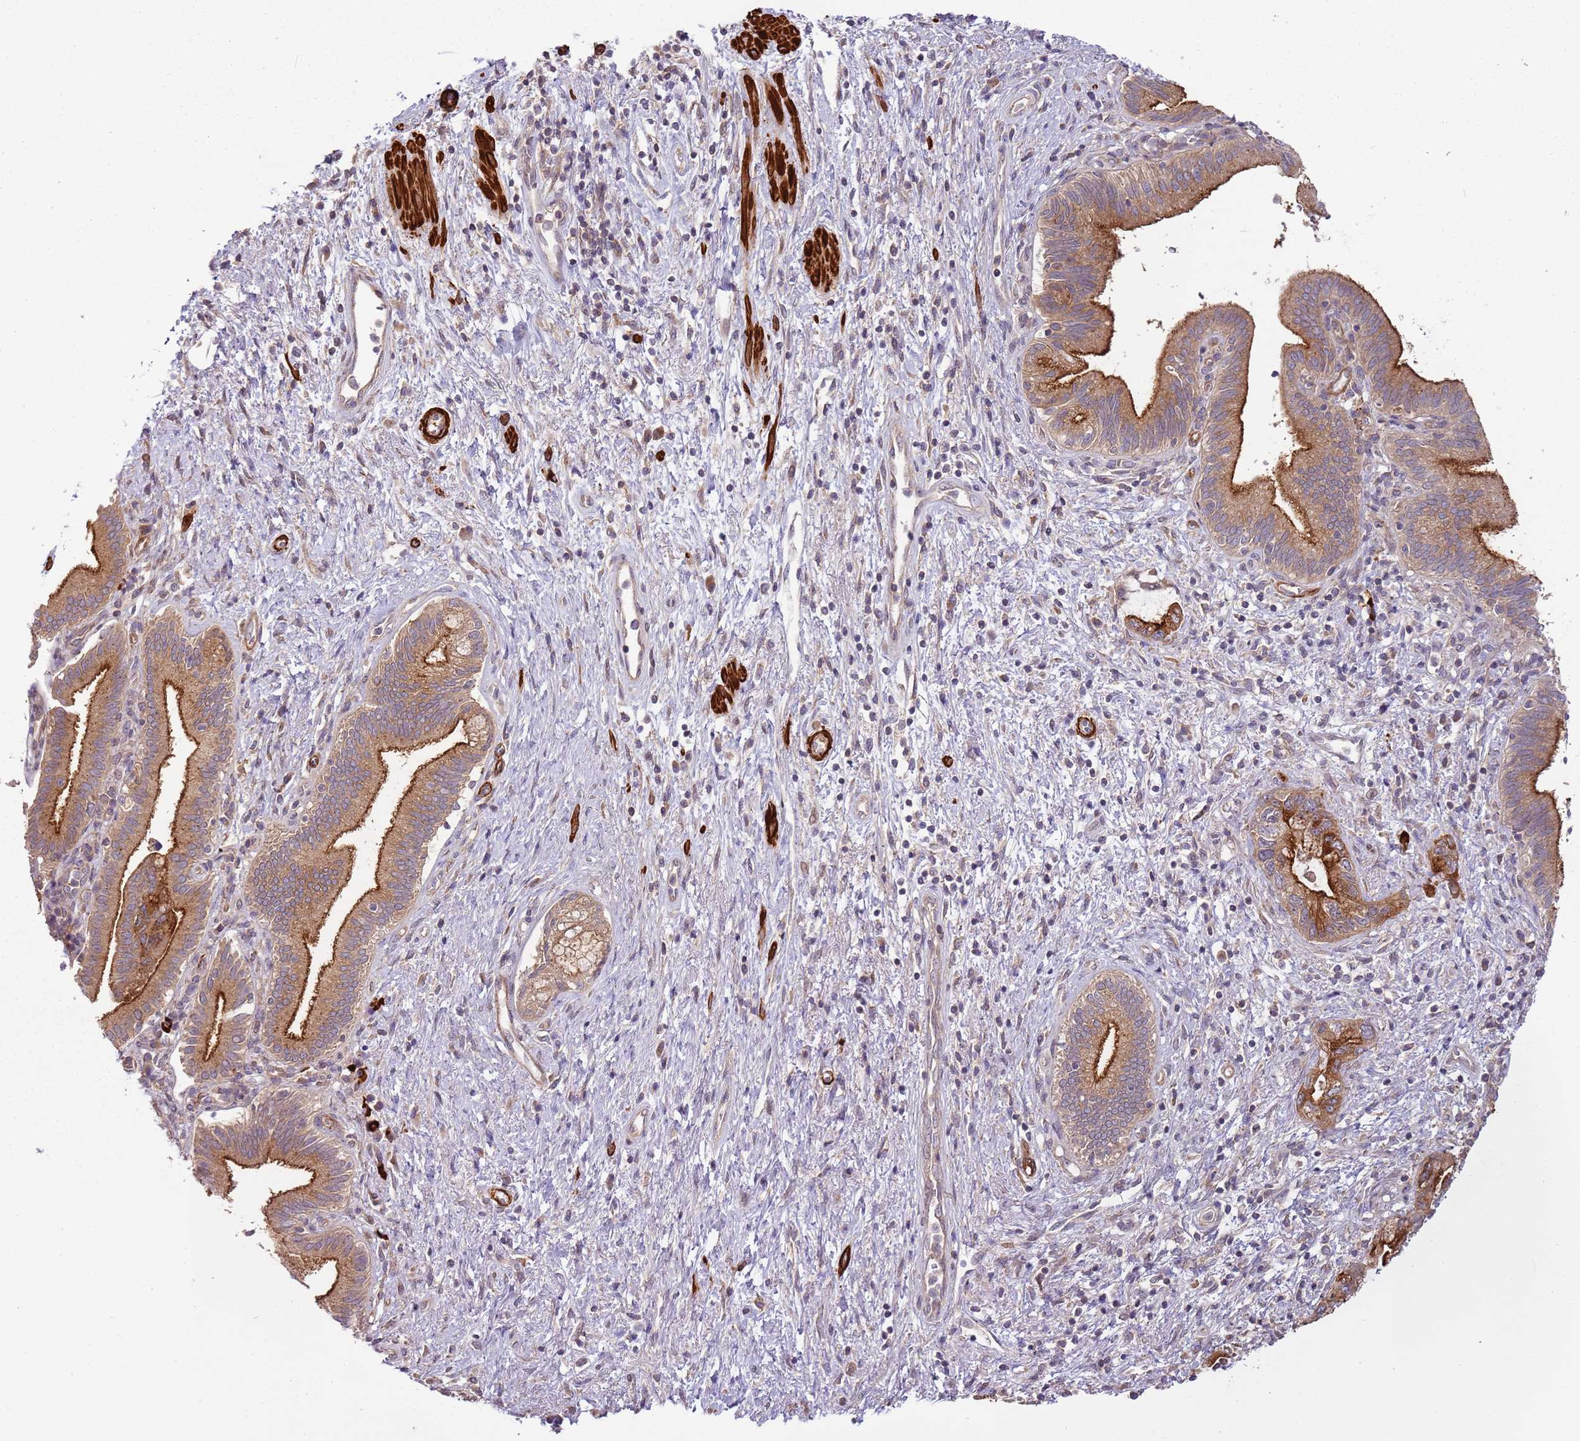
{"staining": {"intensity": "strong", "quantity": "25%-75%", "location": "cytoplasmic/membranous"}, "tissue": "pancreatic cancer", "cell_type": "Tumor cells", "image_type": "cancer", "snomed": [{"axis": "morphology", "description": "Adenocarcinoma, NOS"}, {"axis": "topography", "description": "Pancreas"}], "caption": "Protein analysis of pancreatic adenocarcinoma tissue shows strong cytoplasmic/membranous expression in about 25%-75% of tumor cells.", "gene": "RNF128", "patient": {"sex": "female", "age": 73}}